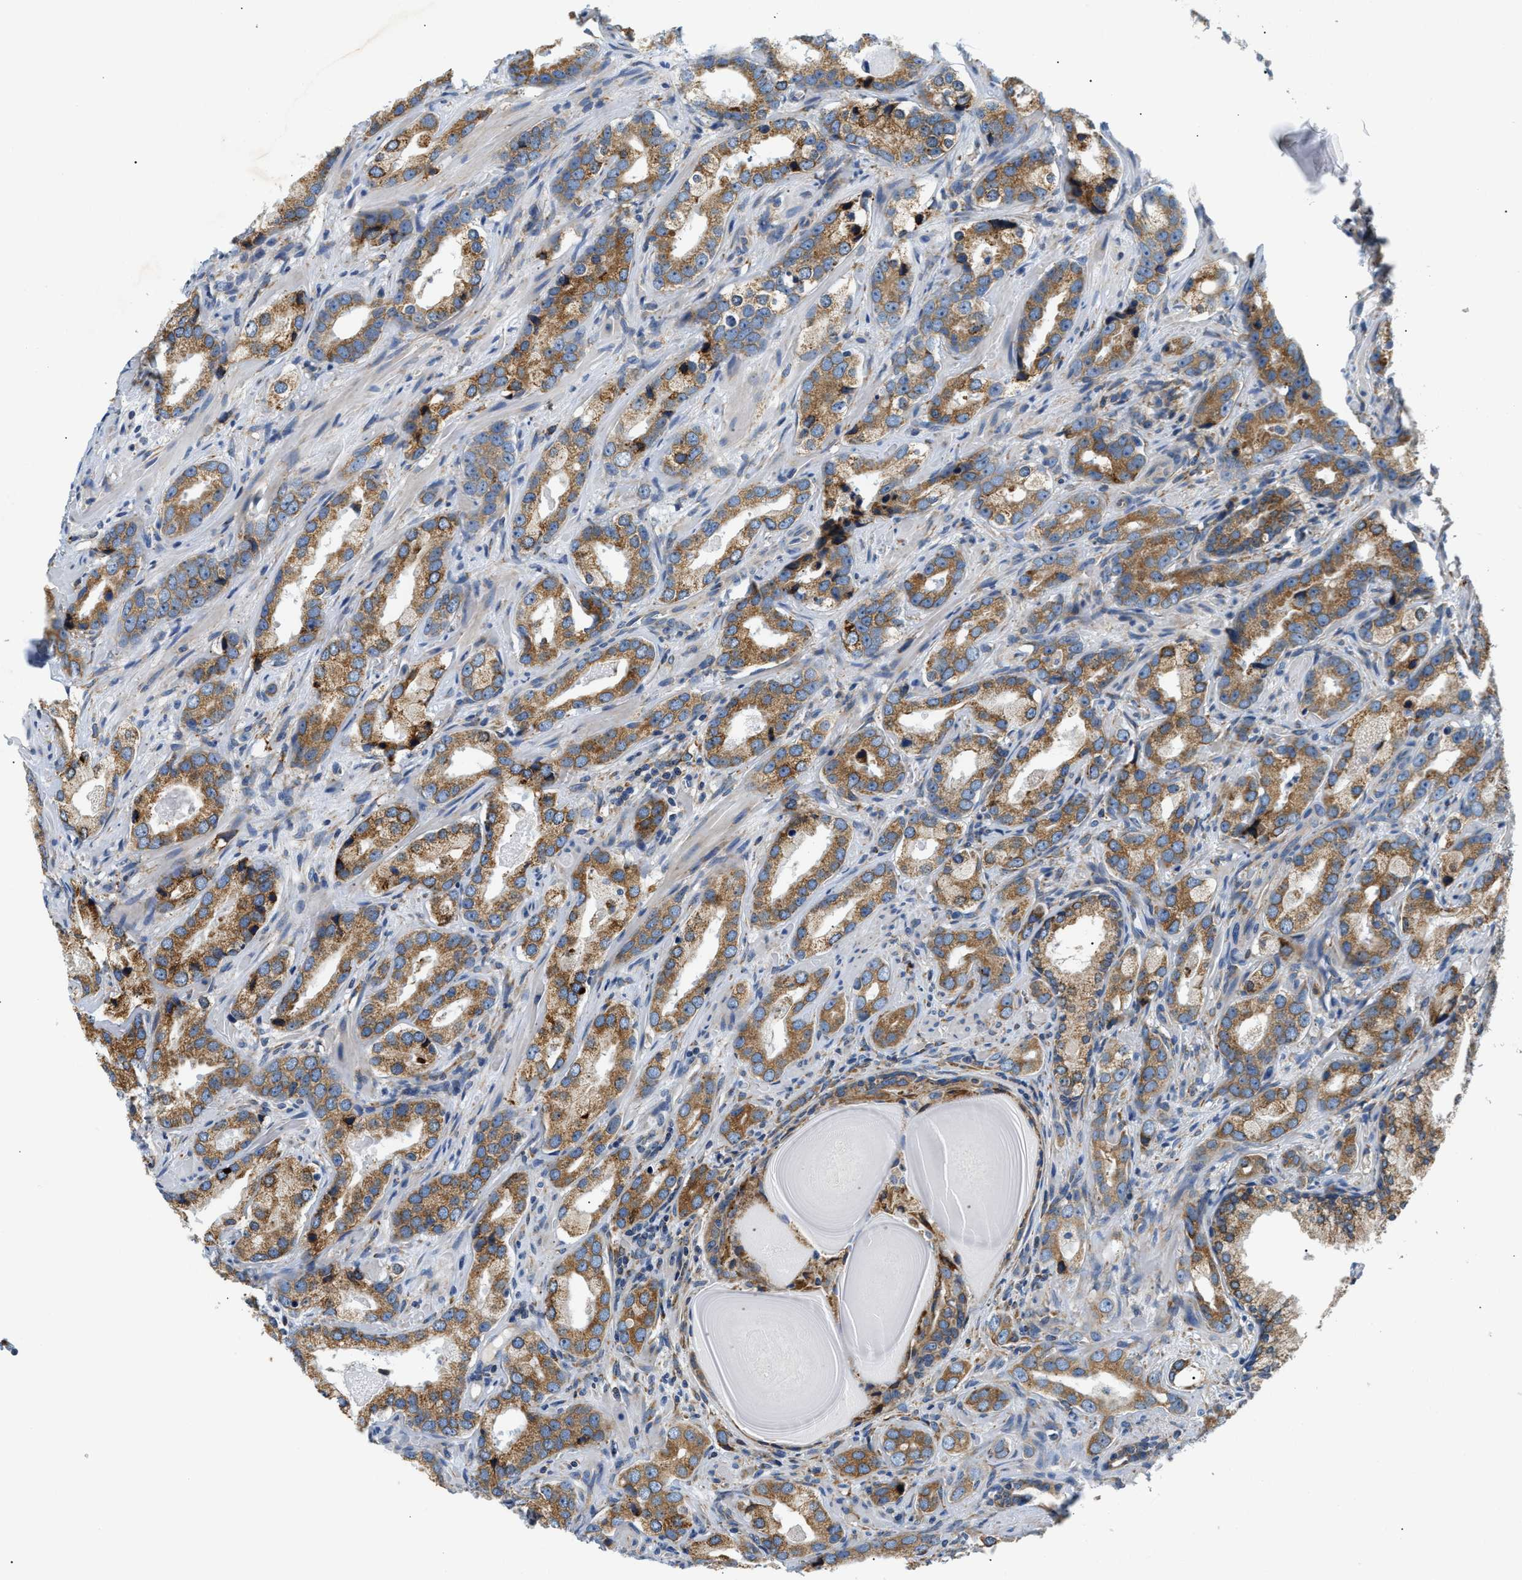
{"staining": {"intensity": "moderate", "quantity": ">75%", "location": "cytoplasmic/membranous"}, "tissue": "prostate cancer", "cell_type": "Tumor cells", "image_type": "cancer", "snomed": [{"axis": "morphology", "description": "Adenocarcinoma, High grade"}, {"axis": "topography", "description": "Prostate"}], "caption": "Prostate cancer stained with a brown dye displays moderate cytoplasmic/membranous positive positivity in approximately >75% of tumor cells.", "gene": "HDHD3", "patient": {"sex": "male", "age": 63}}